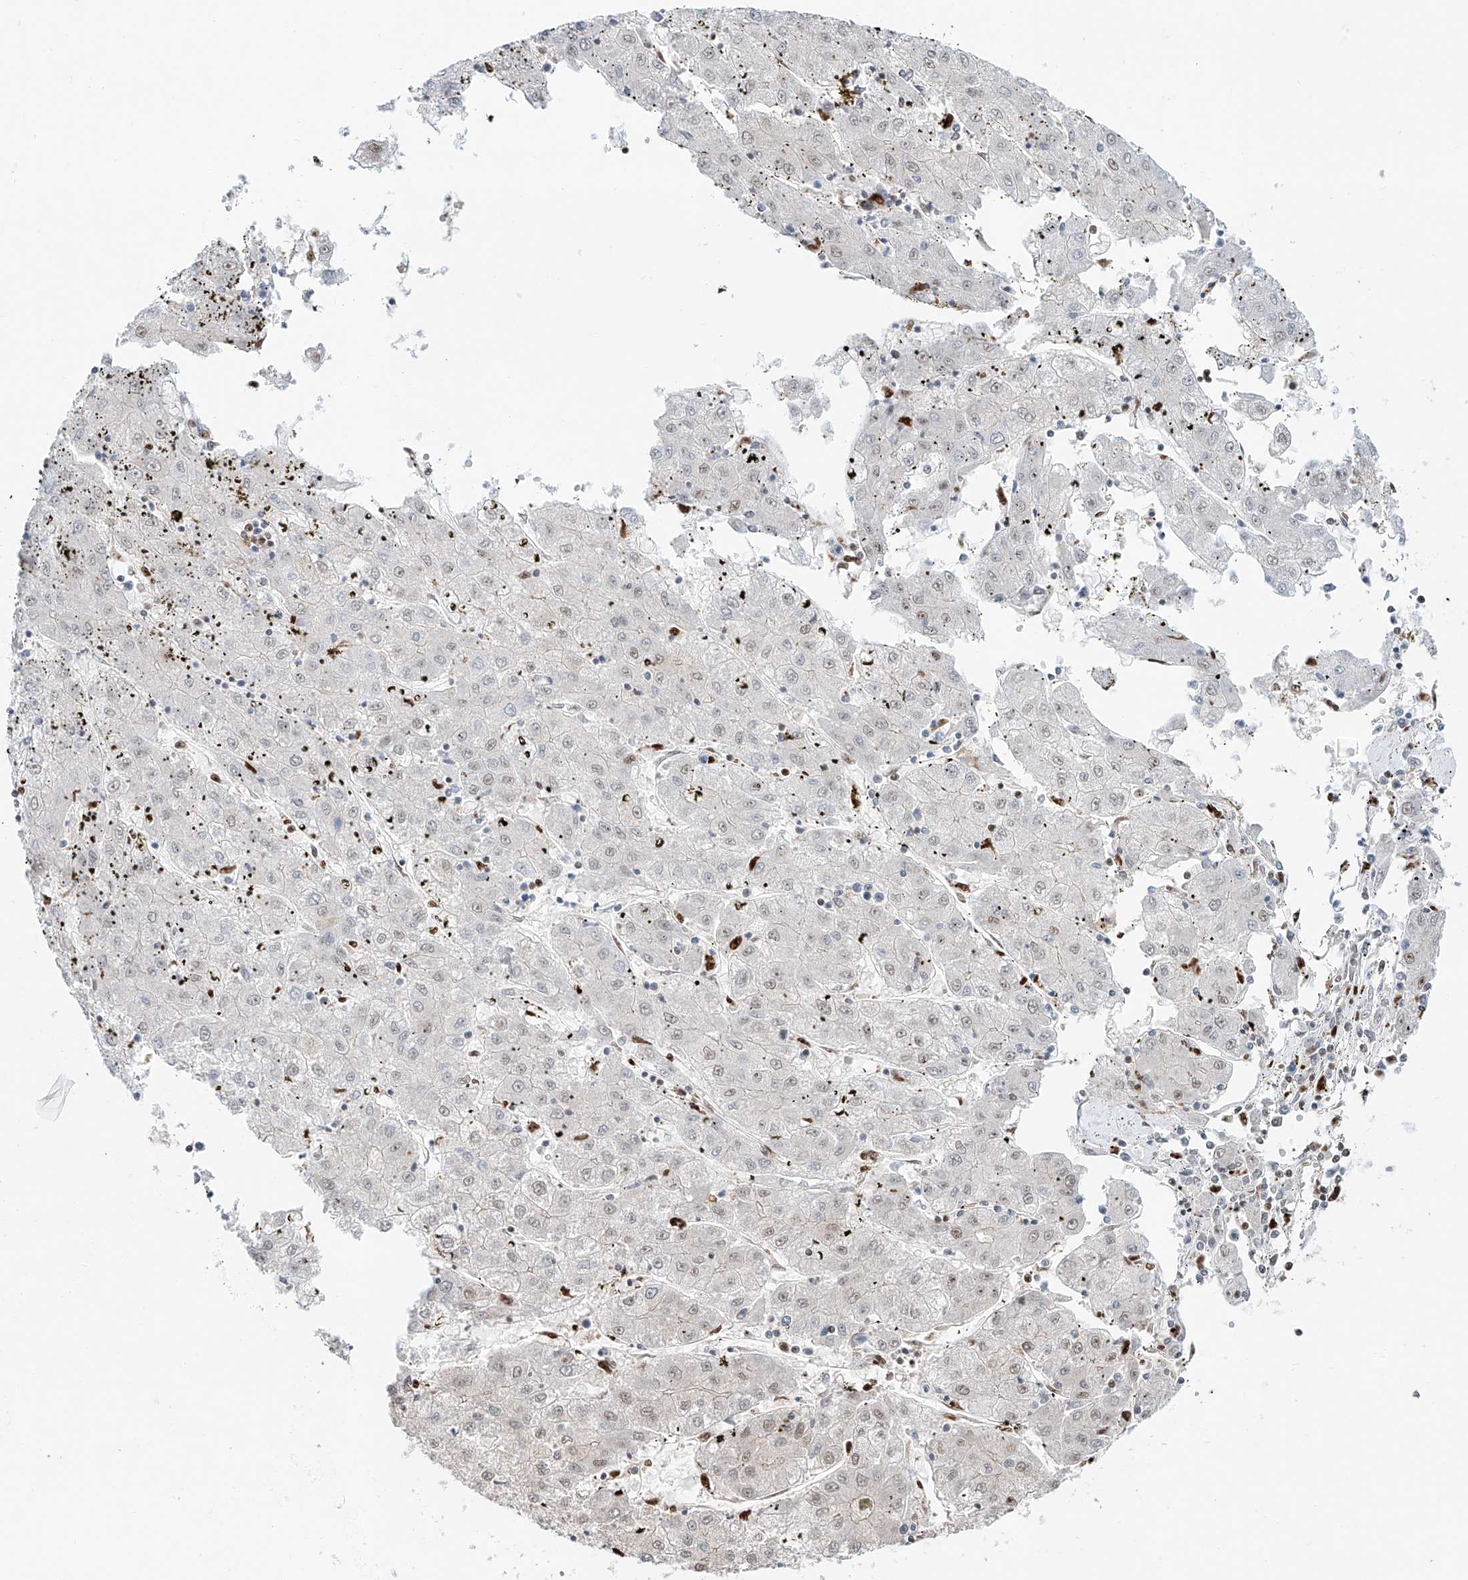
{"staining": {"intensity": "negative", "quantity": "none", "location": "none"}, "tissue": "liver cancer", "cell_type": "Tumor cells", "image_type": "cancer", "snomed": [{"axis": "morphology", "description": "Carcinoma, Hepatocellular, NOS"}, {"axis": "topography", "description": "Liver"}], "caption": "Tumor cells show no significant positivity in liver hepatocellular carcinoma.", "gene": "DZIP1L", "patient": {"sex": "male", "age": 72}}